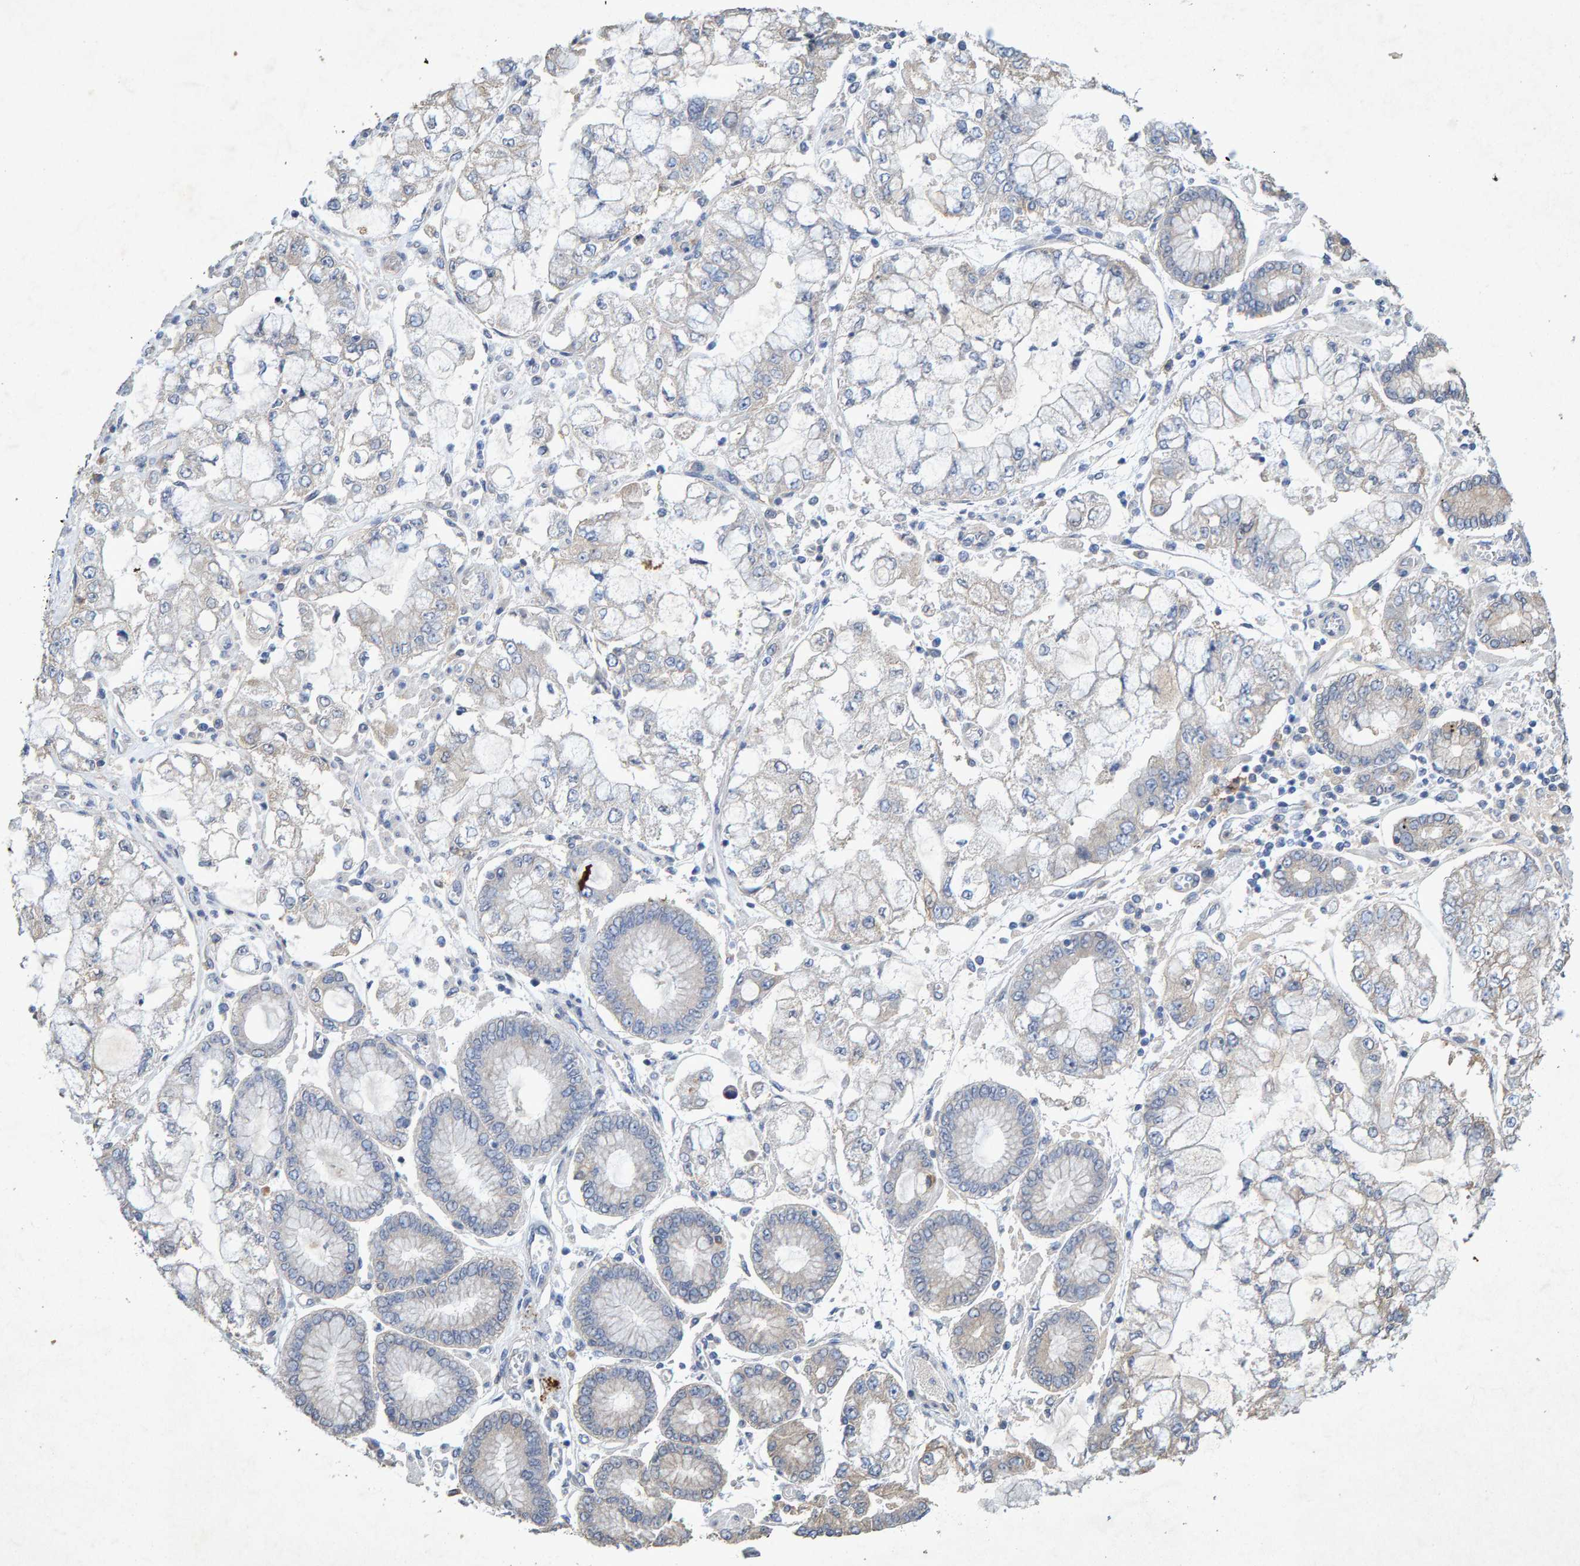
{"staining": {"intensity": "negative", "quantity": "none", "location": "none"}, "tissue": "stomach cancer", "cell_type": "Tumor cells", "image_type": "cancer", "snomed": [{"axis": "morphology", "description": "Adenocarcinoma, NOS"}, {"axis": "topography", "description": "Stomach"}], "caption": "A histopathology image of human stomach adenocarcinoma is negative for staining in tumor cells.", "gene": "CTH", "patient": {"sex": "male", "age": 76}}